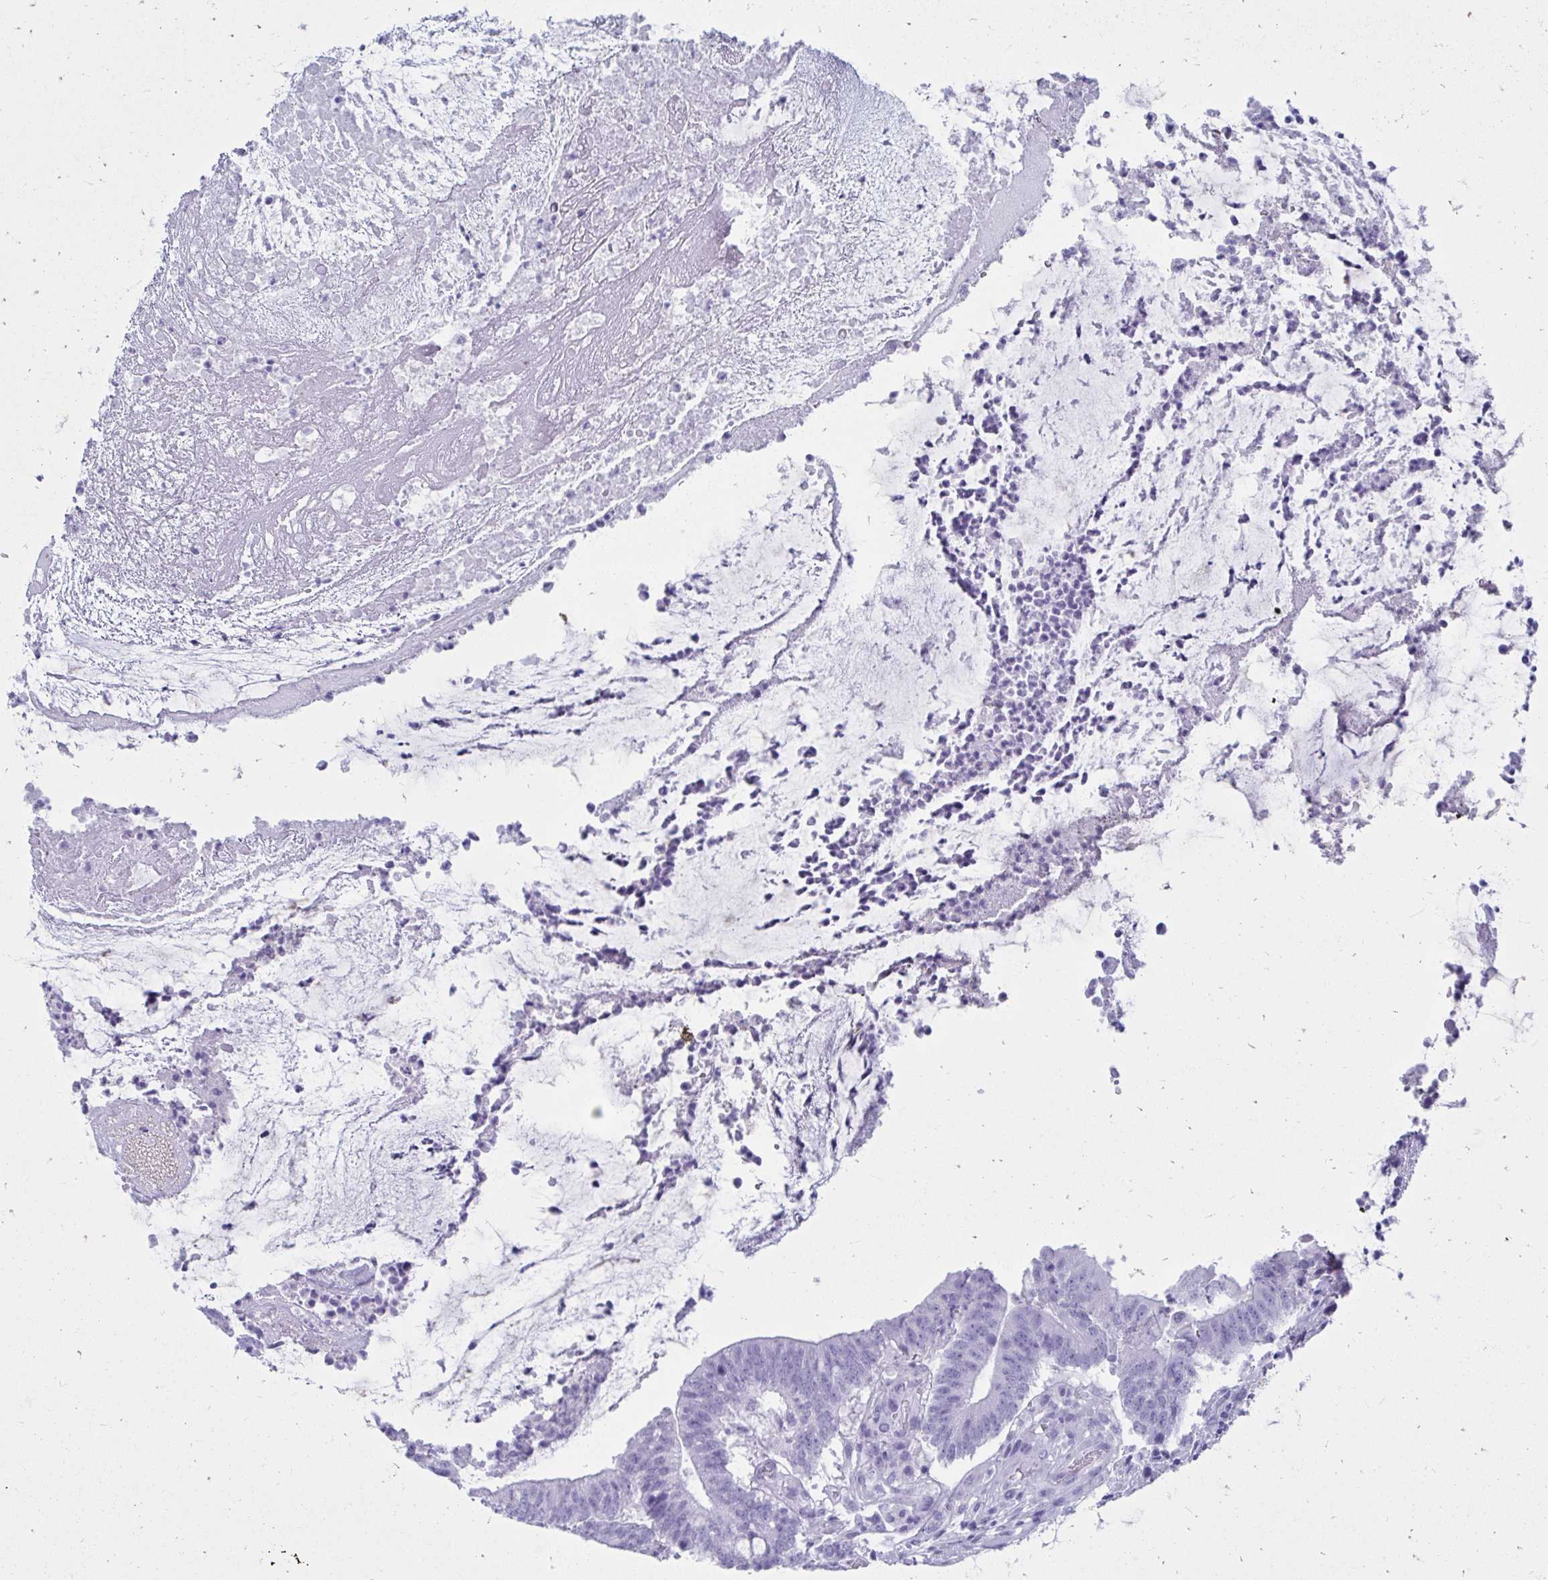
{"staining": {"intensity": "negative", "quantity": "none", "location": "none"}, "tissue": "colorectal cancer", "cell_type": "Tumor cells", "image_type": "cancer", "snomed": [{"axis": "morphology", "description": "Adenocarcinoma, NOS"}, {"axis": "topography", "description": "Colon"}], "caption": "Colorectal adenocarcinoma was stained to show a protein in brown. There is no significant expression in tumor cells.", "gene": "OR10R2", "patient": {"sex": "female", "age": 43}}